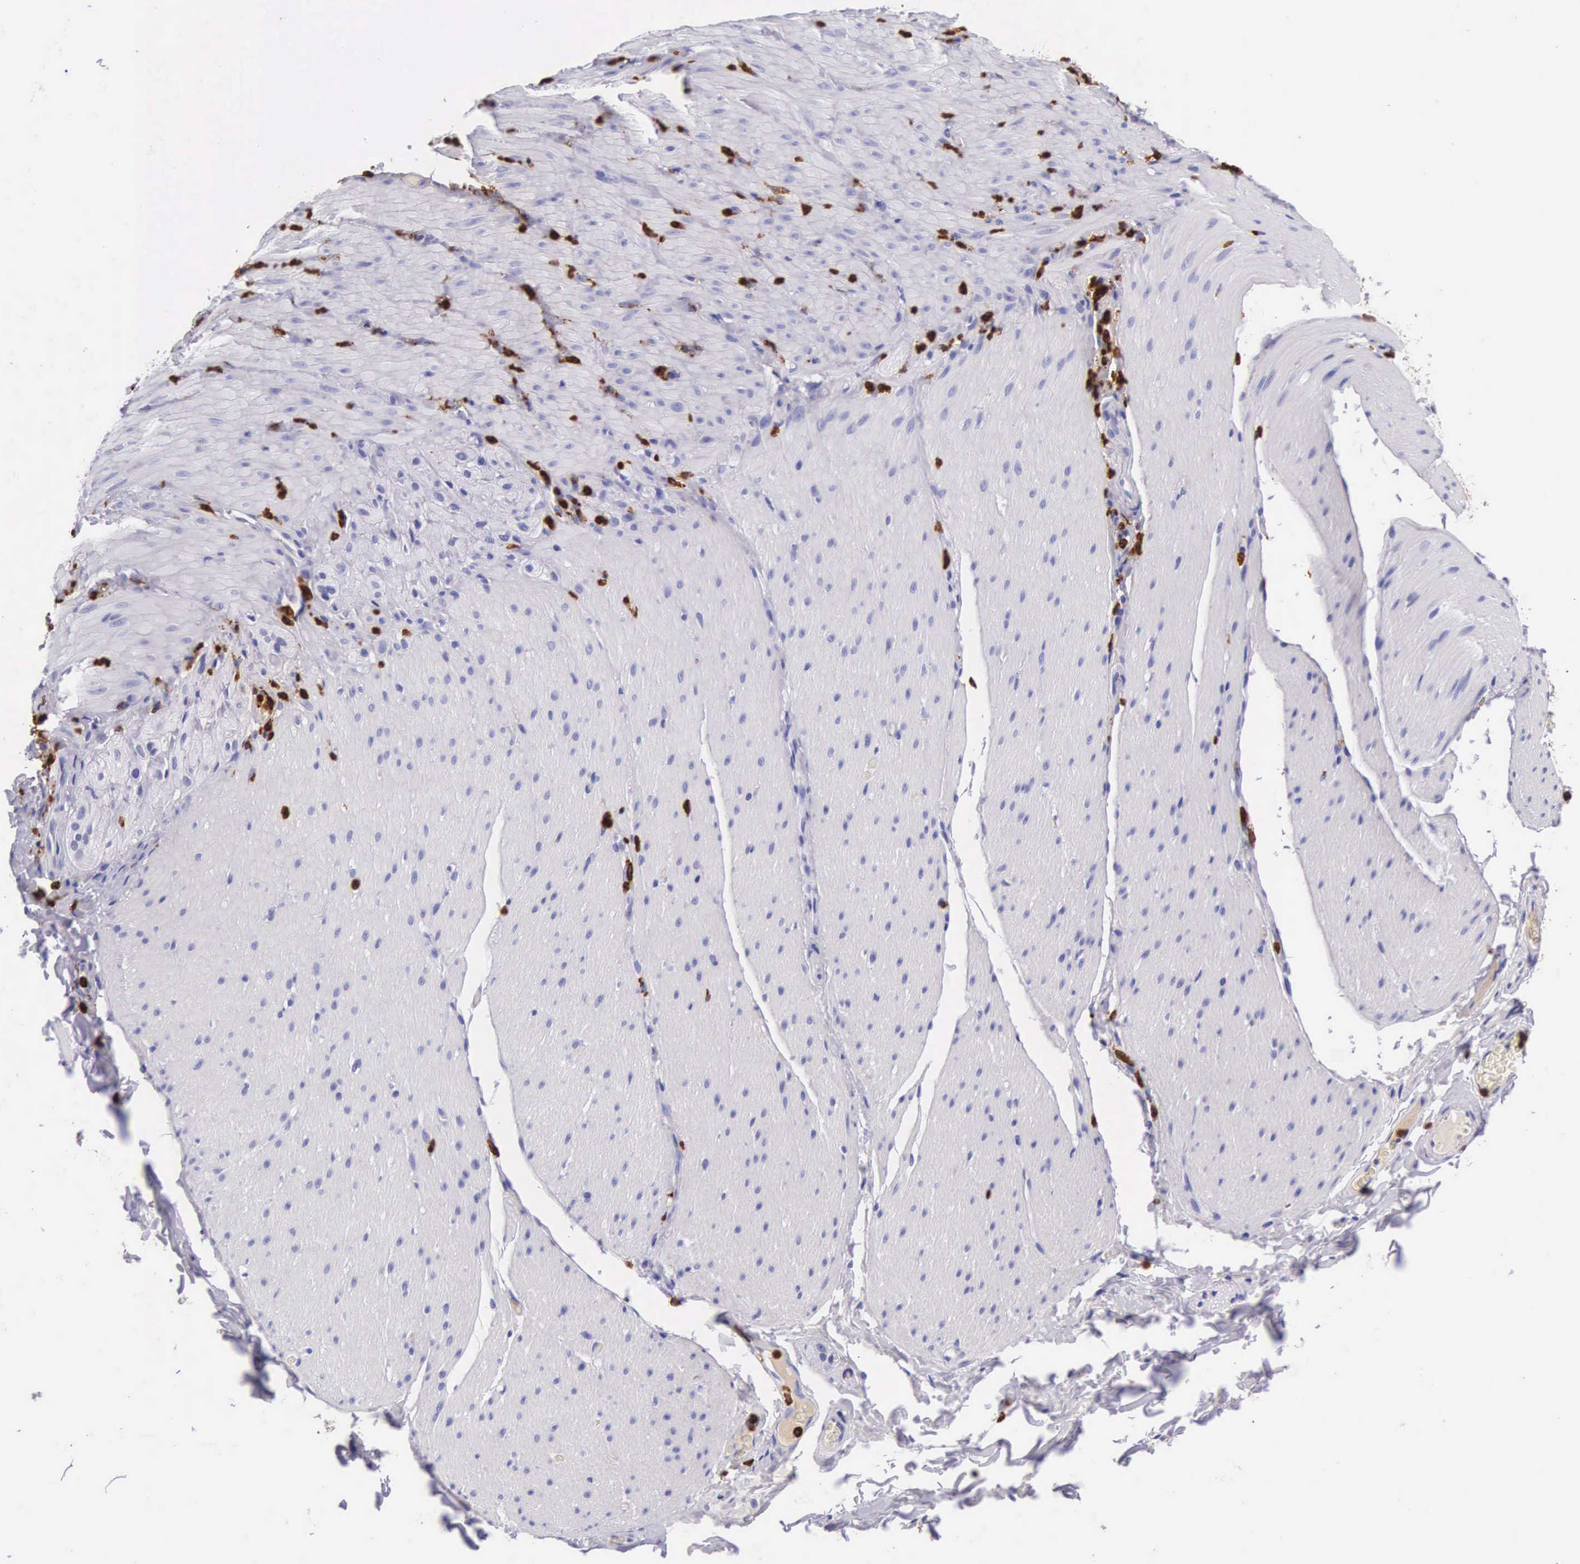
{"staining": {"intensity": "negative", "quantity": "none", "location": "none"}, "tissue": "smooth muscle", "cell_type": "Smooth muscle cells", "image_type": "normal", "snomed": [{"axis": "morphology", "description": "Normal tissue, NOS"}, {"axis": "topography", "description": "Duodenum"}], "caption": "This is an IHC histopathology image of benign smooth muscle. There is no staining in smooth muscle cells.", "gene": "FCN1", "patient": {"sex": "male", "age": 63}}